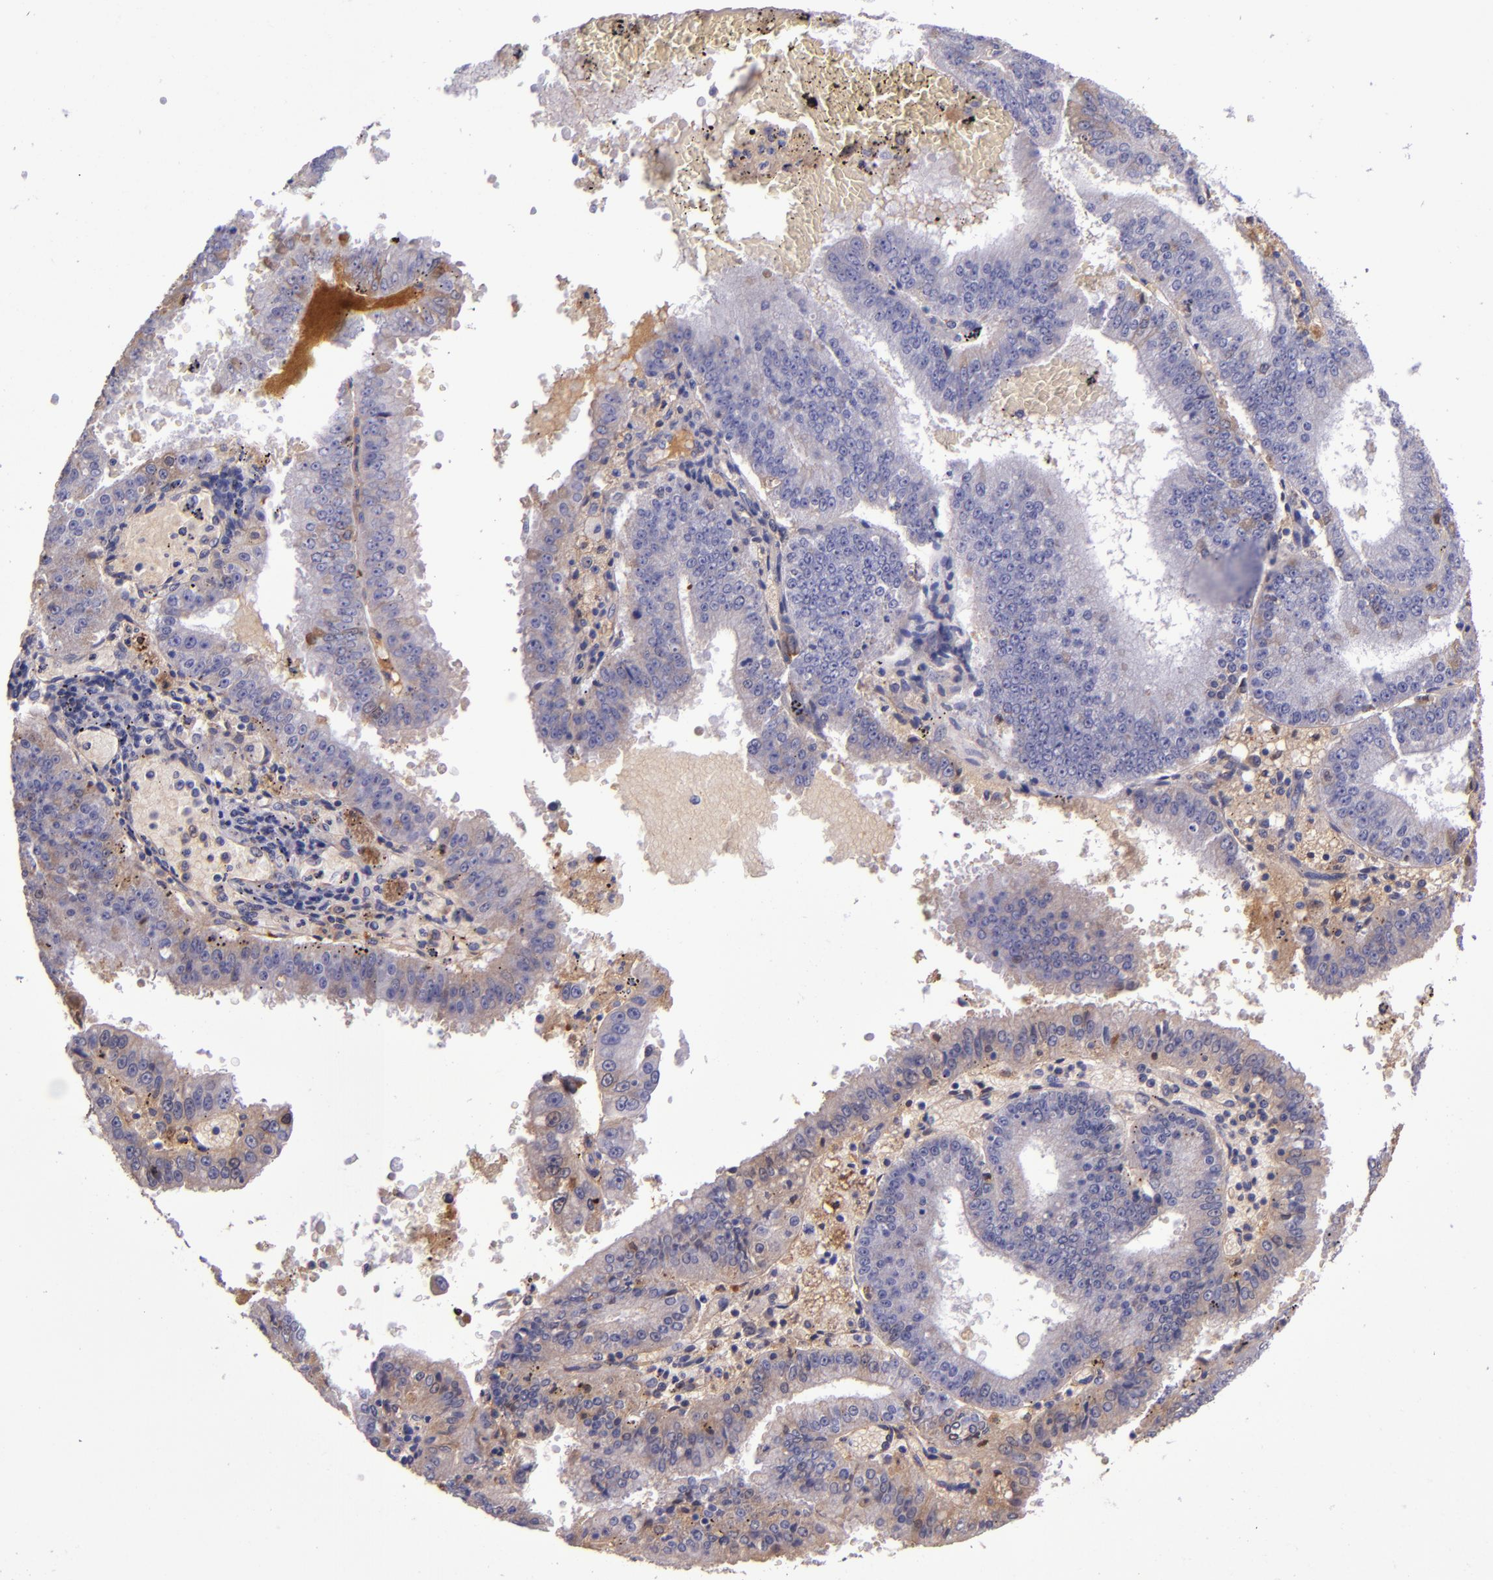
{"staining": {"intensity": "weak", "quantity": "<25%", "location": "cytoplasmic/membranous"}, "tissue": "endometrial cancer", "cell_type": "Tumor cells", "image_type": "cancer", "snomed": [{"axis": "morphology", "description": "Adenocarcinoma, NOS"}, {"axis": "topography", "description": "Endometrium"}], "caption": "Immunohistochemistry photomicrograph of adenocarcinoma (endometrial) stained for a protein (brown), which demonstrates no staining in tumor cells. (DAB immunohistochemistry (IHC), high magnification).", "gene": "CLEC3B", "patient": {"sex": "female", "age": 66}}